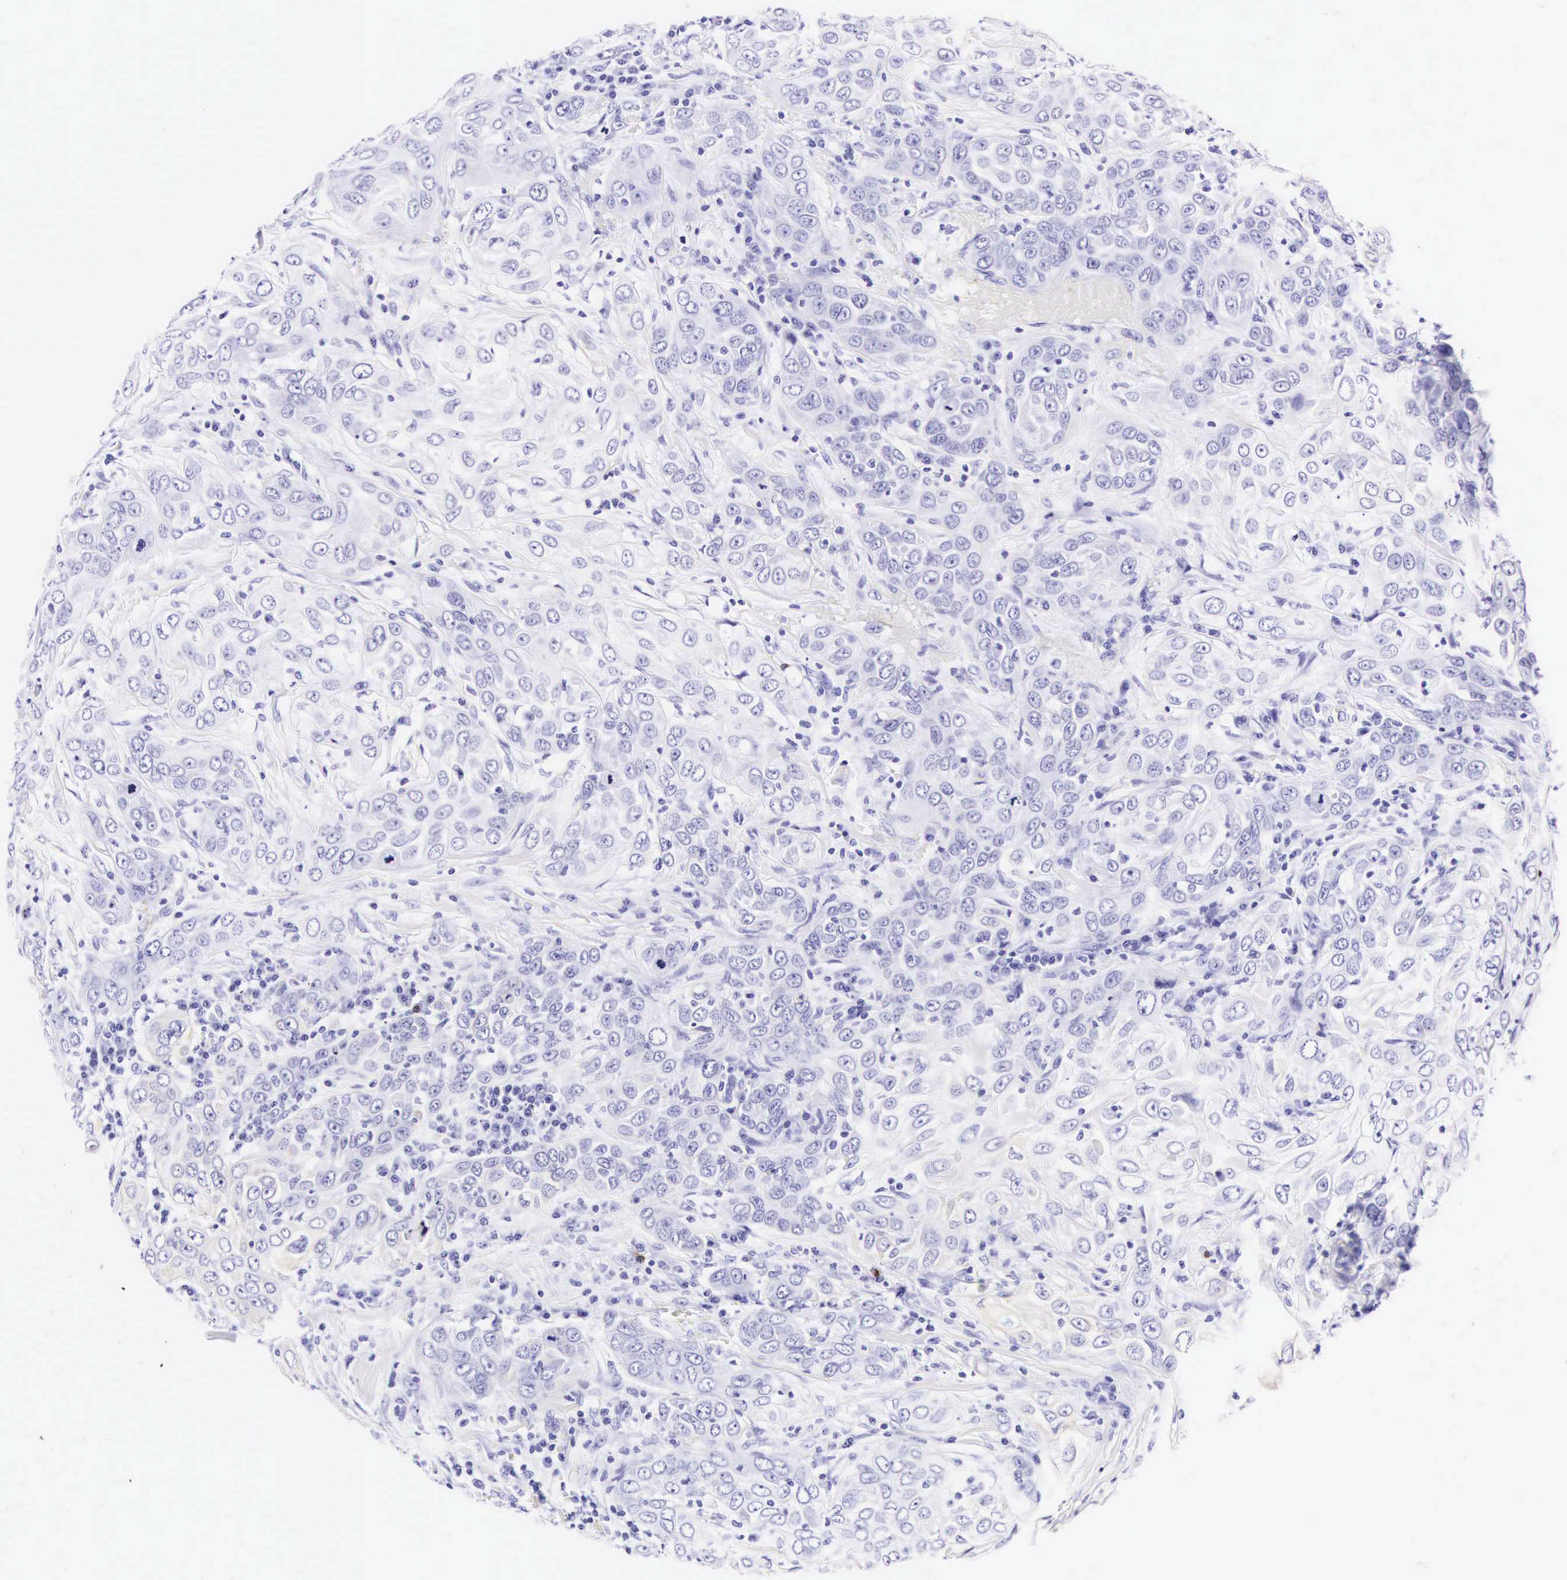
{"staining": {"intensity": "negative", "quantity": "none", "location": "none"}, "tissue": "skin cancer", "cell_type": "Tumor cells", "image_type": "cancer", "snomed": [{"axis": "morphology", "description": "Squamous cell carcinoma, NOS"}, {"axis": "topography", "description": "Skin"}], "caption": "This is an IHC photomicrograph of human skin squamous cell carcinoma. There is no staining in tumor cells.", "gene": "KRT18", "patient": {"sex": "male", "age": 84}}